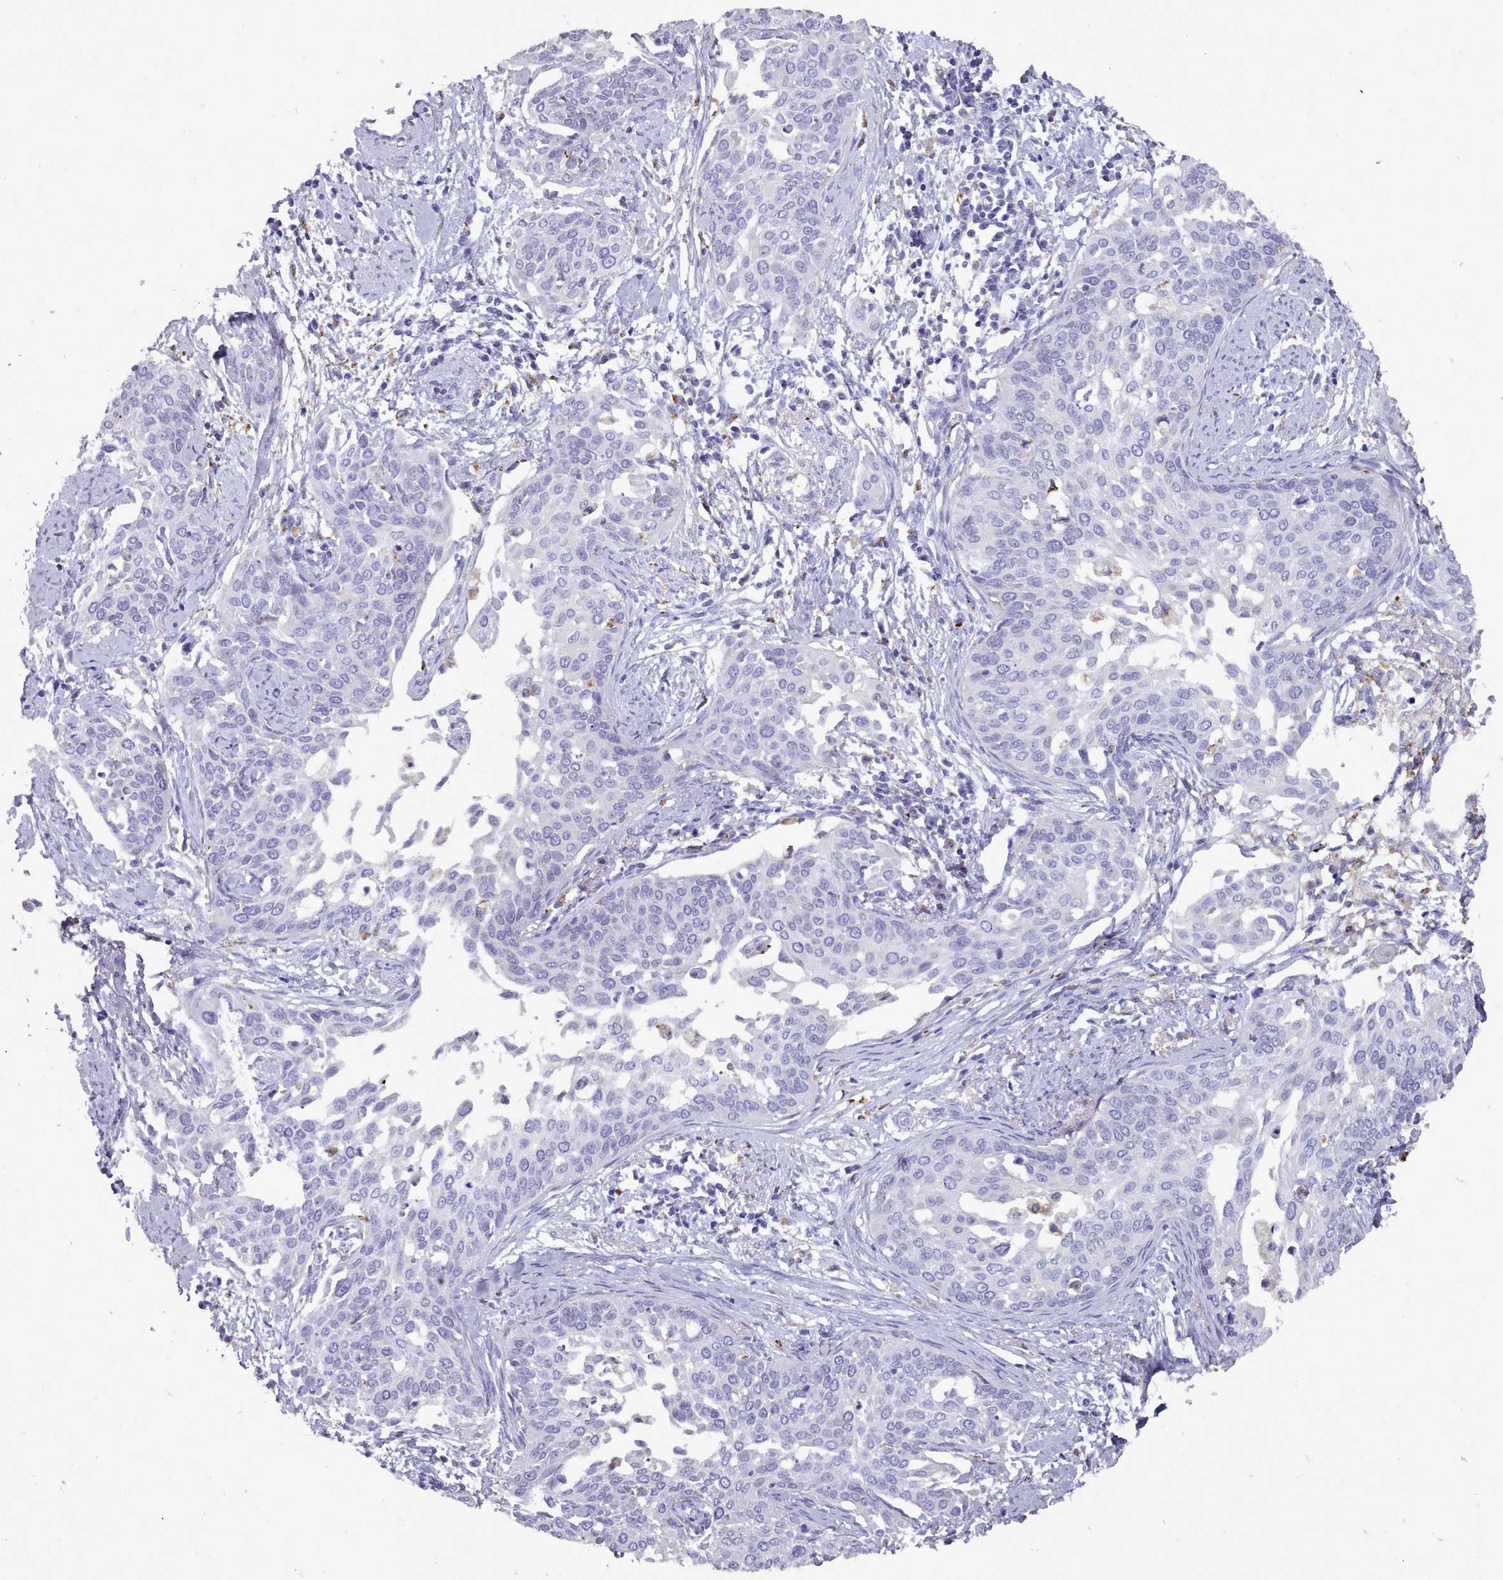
{"staining": {"intensity": "negative", "quantity": "none", "location": "none"}, "tissue": "cervical cancer", "cell_type": "Tumor cells", "image_type": "cancer", "snomed": [{"axis": "morphology", "description": "Squamous cell carcinoma, NOS"}, {"axis": "topography", "description": "Cervix"}], "caption": "Squamous cell carcinoma (cervical) was stained to show a protein in brown. There is no significant staining in tumor cells. (DAB IHC with hematoxylin counter stain).", "gene": "OTULINL", "patient": {"sex": "female", "age": 44}}